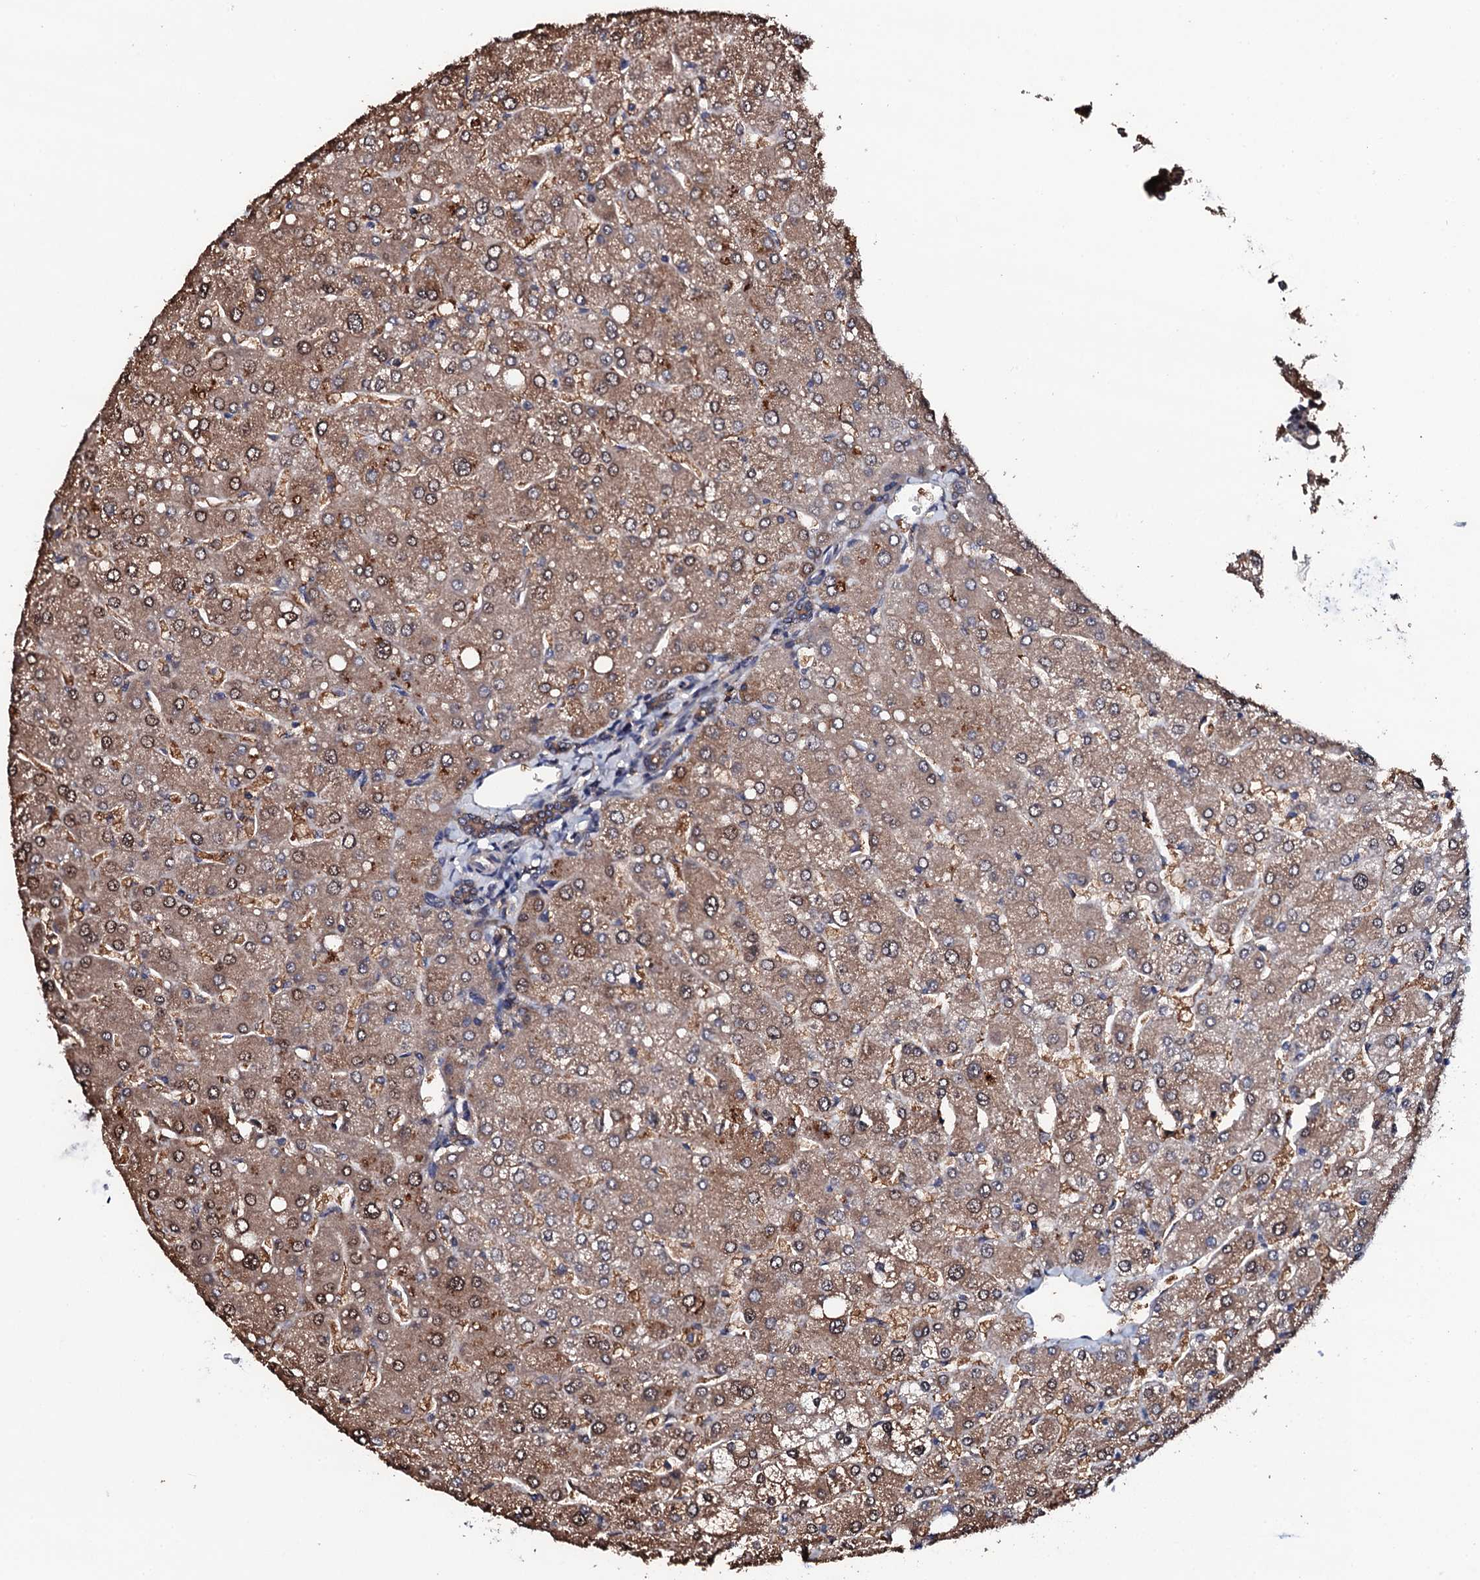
{"staining": {"intensity": "weak", "quantity": ">75%", "location": "cytoplasmic/membranous"}, "tissue": "liver", "cell_type": "Cholangiocytes", "image_type": "normal", "snomed": [{"axis": "morphology", "description": "Normal tissue, NOS"}, {"axis": "topography", "description": "Liver"}], "caption": "Immunohistochemical staining of benign liver demonstrates weak cytoplasmic/membranous protein expression in approximately >75% of cholangiocytes. (brown staining indicates protein expression, while blue staining denotes nuclei).", "gene": "EDC3", "patient": {"sex": "male", "age": 55}}